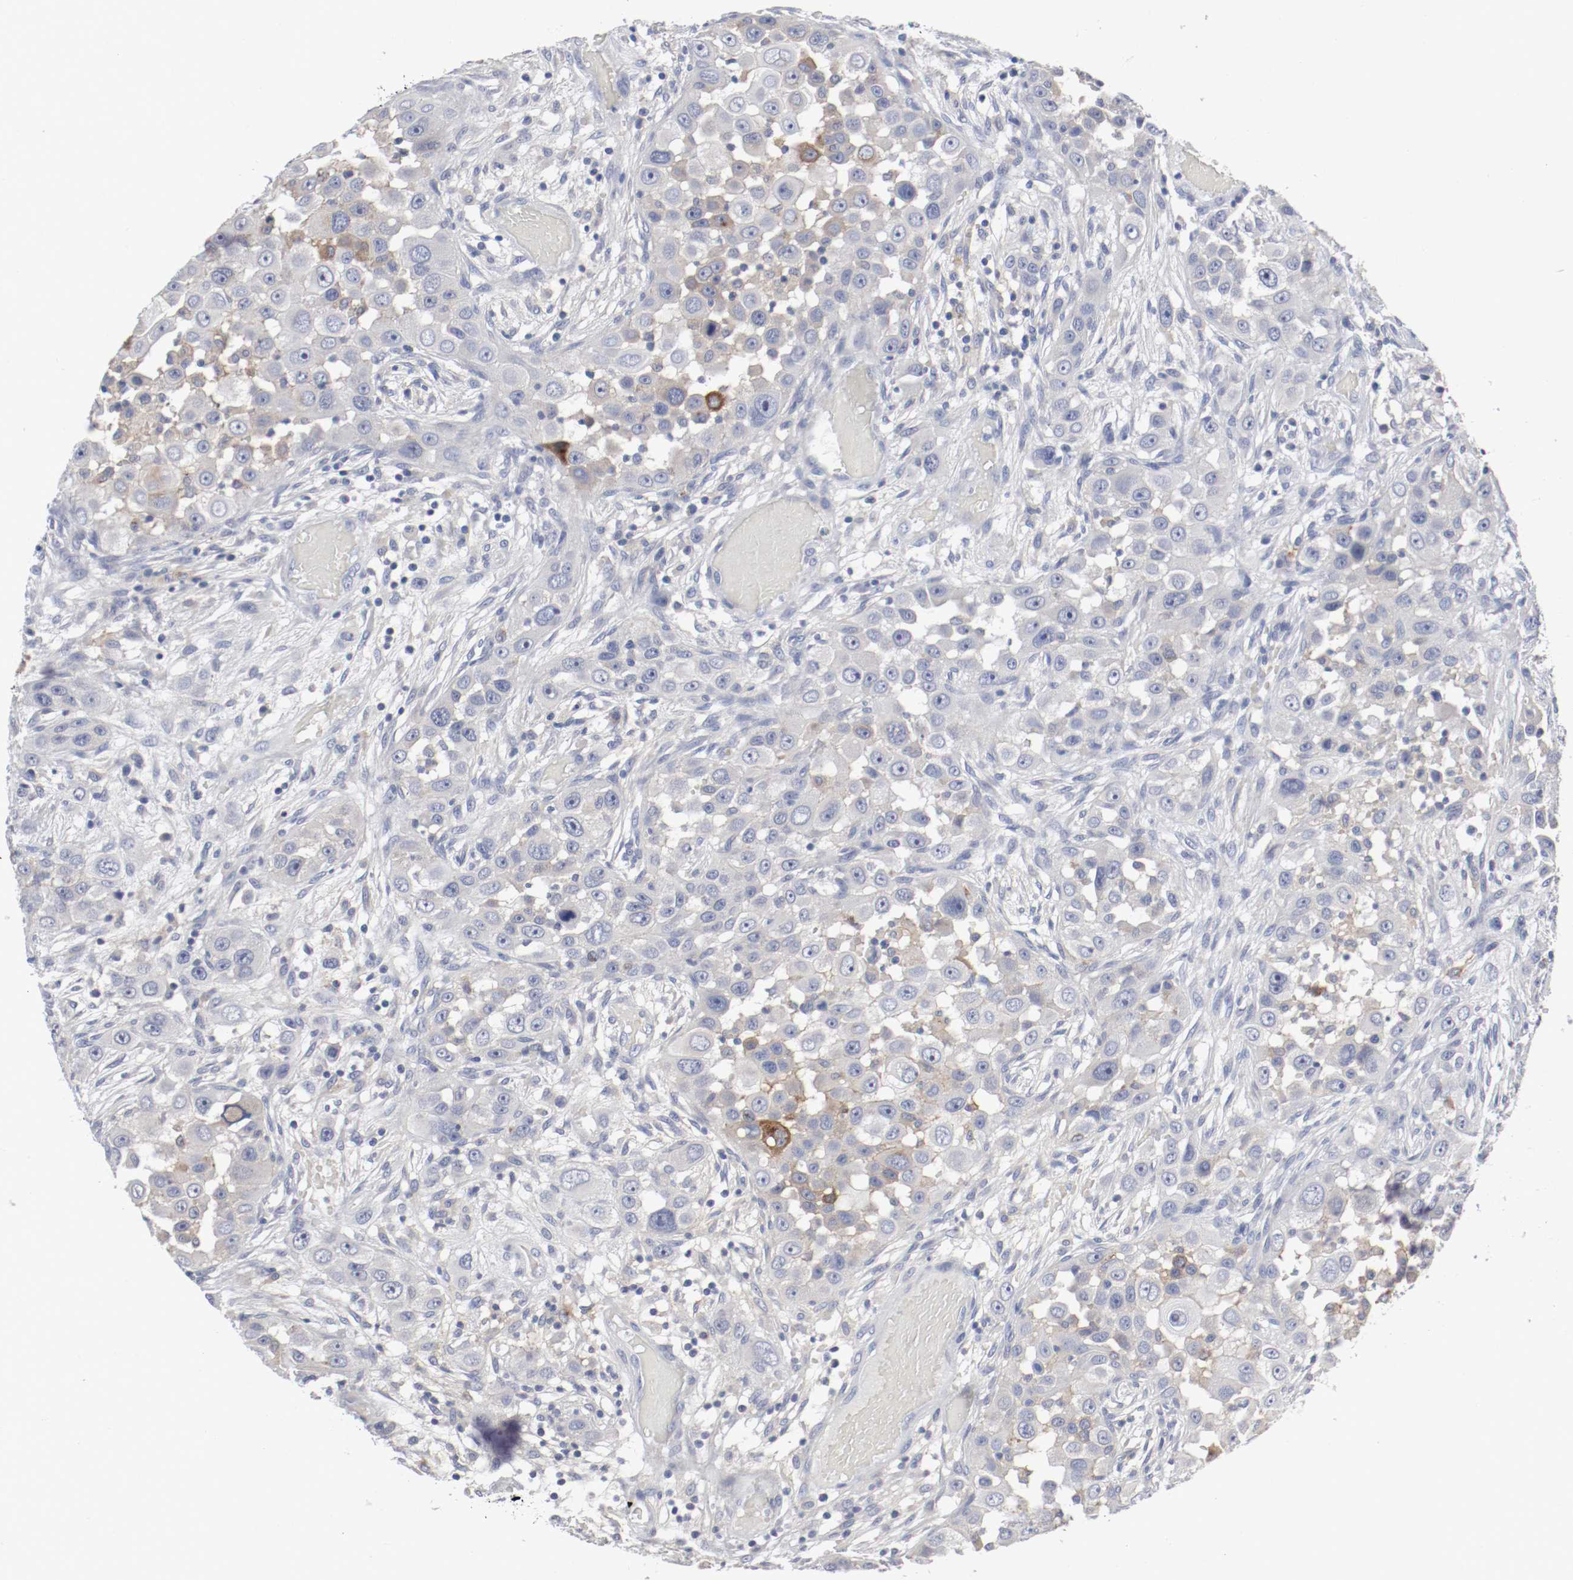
{"staining": {"intensity": "weak", "quantity": "<25%", "location": "cytoplasmic/membranous"}, "tissue": "head and neck cancer", "cell_type": "Tumor cells", "image_type": "cancer", "snomed": [{"axis": "morphology", "description": "Carcinoma, NOS"}, {"axis": "topography", "description": "Head-Neck"}], "caption": "This histopathology image is of head and neck cancer stained with immunohistochemistry (IHC) to label a protein in brown with the nuclei are counter-stained blue. There is no staining in tumor cells.", "gene": "FGFBP1", "patient": {"sex": "male", "age": 87}}